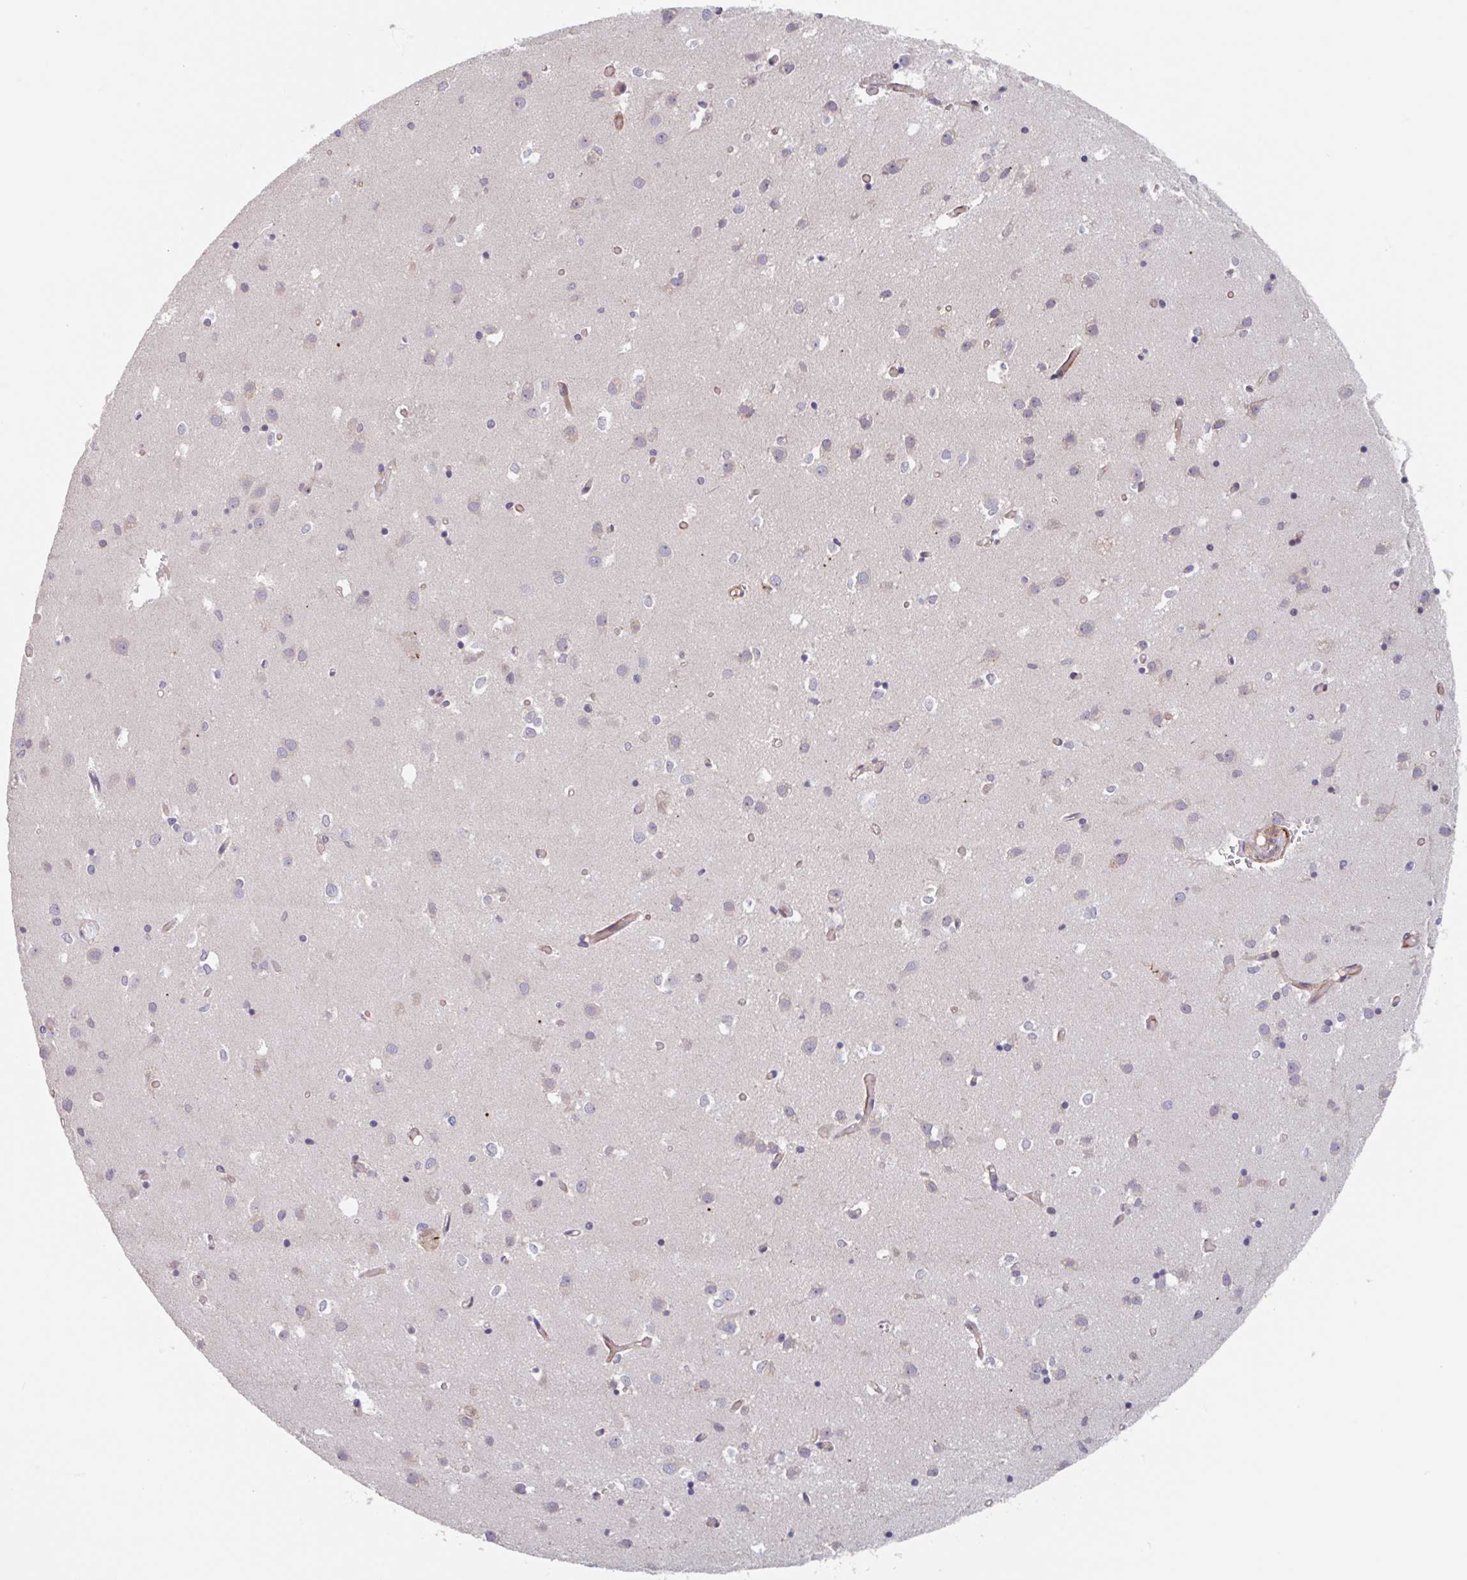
{"staining": {"intensity": "weak", "quantity": "<25%", "location": "cytoplasmic/membranous"}, "tissue": "caudate", "cell_type": "Glial cells", "image_type": "normal", "snomed": [{"axis": "morphology", "description": "Normal tissue, NOS"}, {"axis": "topography", "description": "Lateral ventricle wall"}], "caption": "Glial cells are negative for protein expression in normal human caudate. The staining was performed using DAB to visualize the protein expression in brown, while the nuclei were stained in blue with hematoxylin (Magnification: 20x).", "gene": "NUB1", "patient": {"sex": "male", "age": 70}}